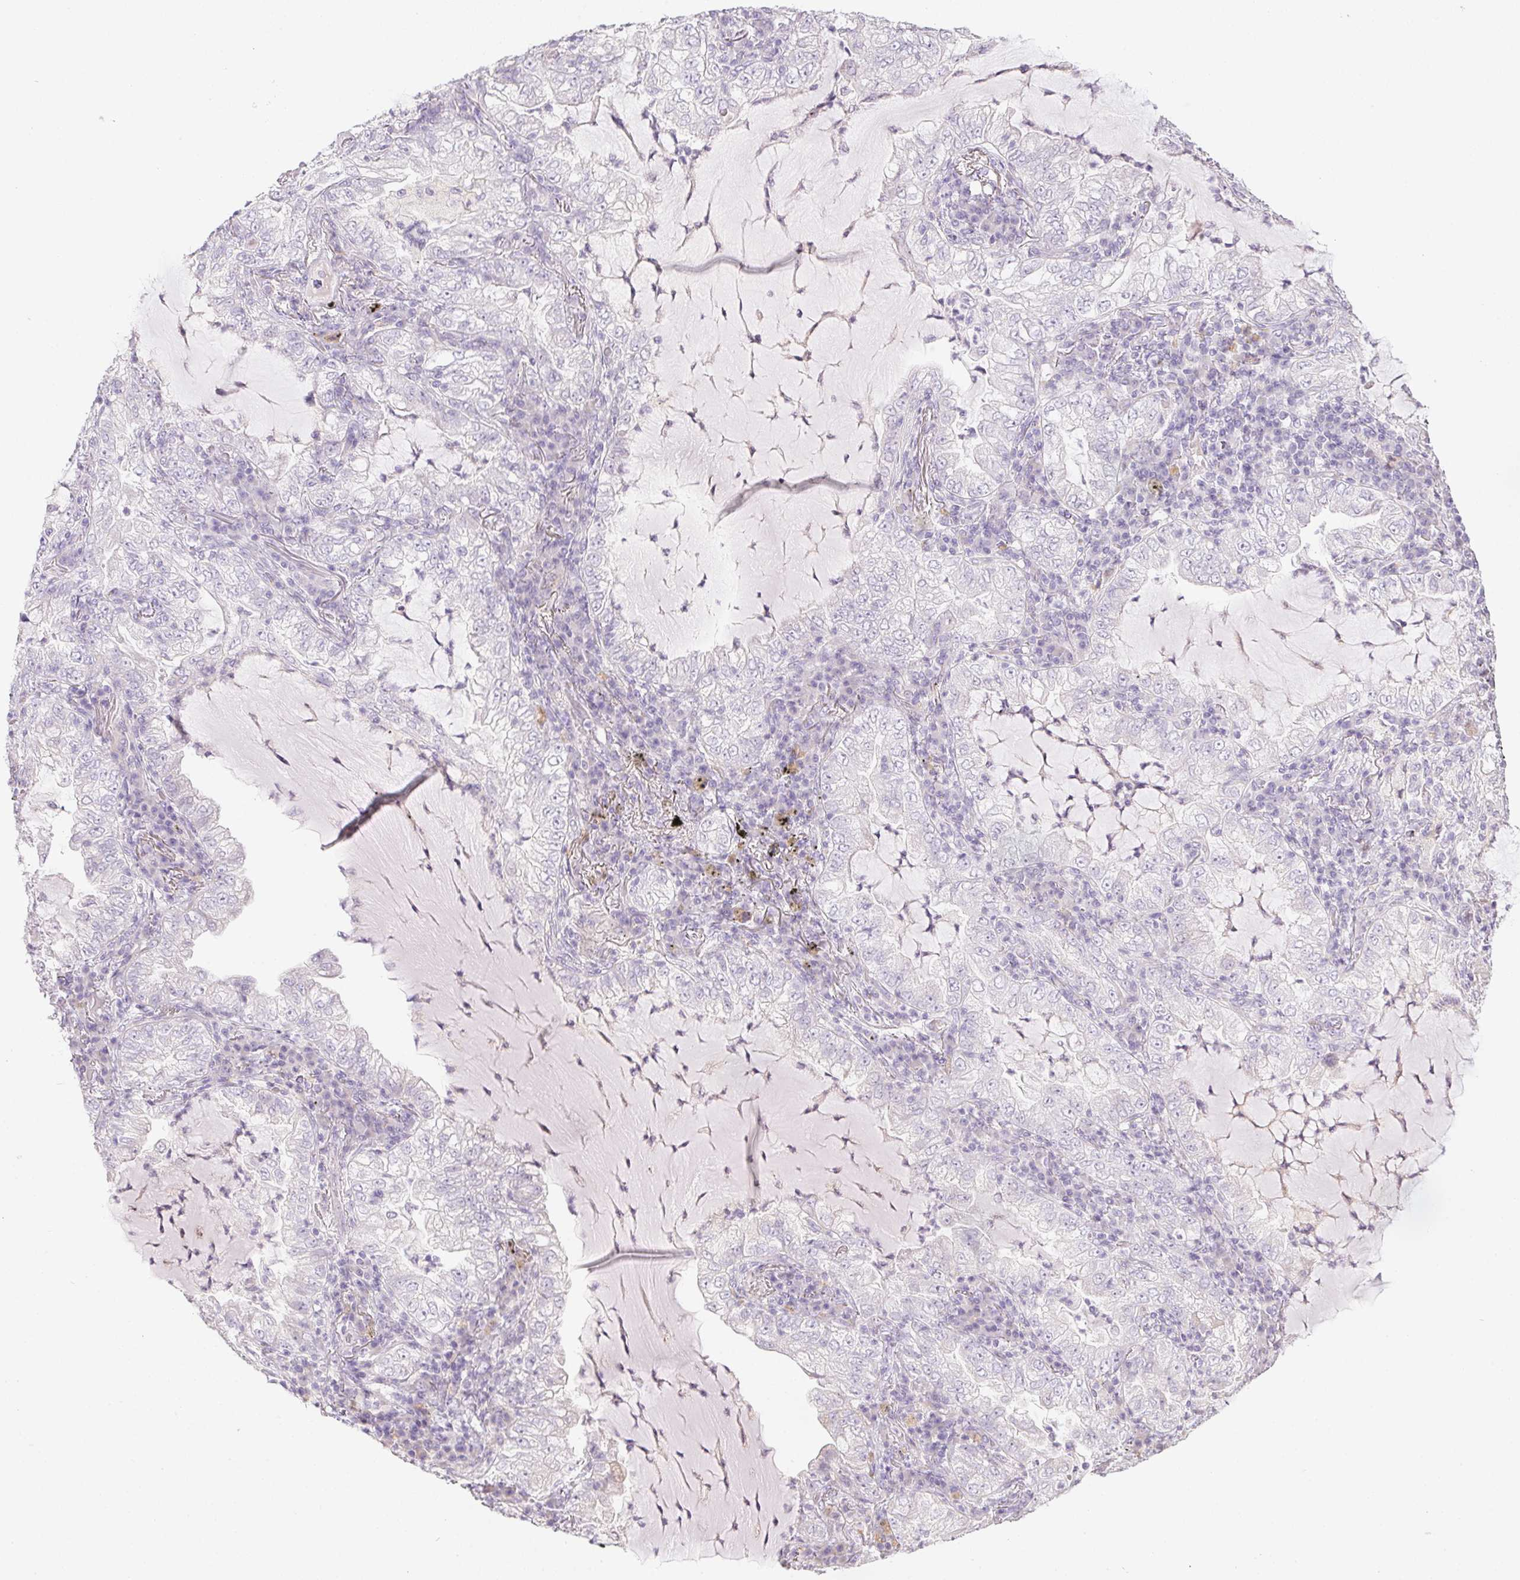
{"staining": {"intensity": "negative", "quantity": "none", "location": "none"}, "tissue": "lung cancer", "cell_type": "Tumor cells", "image_type": "cancer", "snomed": [{"axis": "morphology", "description": "Adenocarcinoma, NOS"}, {"axis": "topography", "description": "Lung"}], "caption": "Immunohistochemistry (IHC) histopathology image of human adenocarcinoma (lung) stained for a protein (brown), which displays no positivity in tumor cells.", "gene": "CTCFL", "patient": {"sex": "female", "age": 73}}